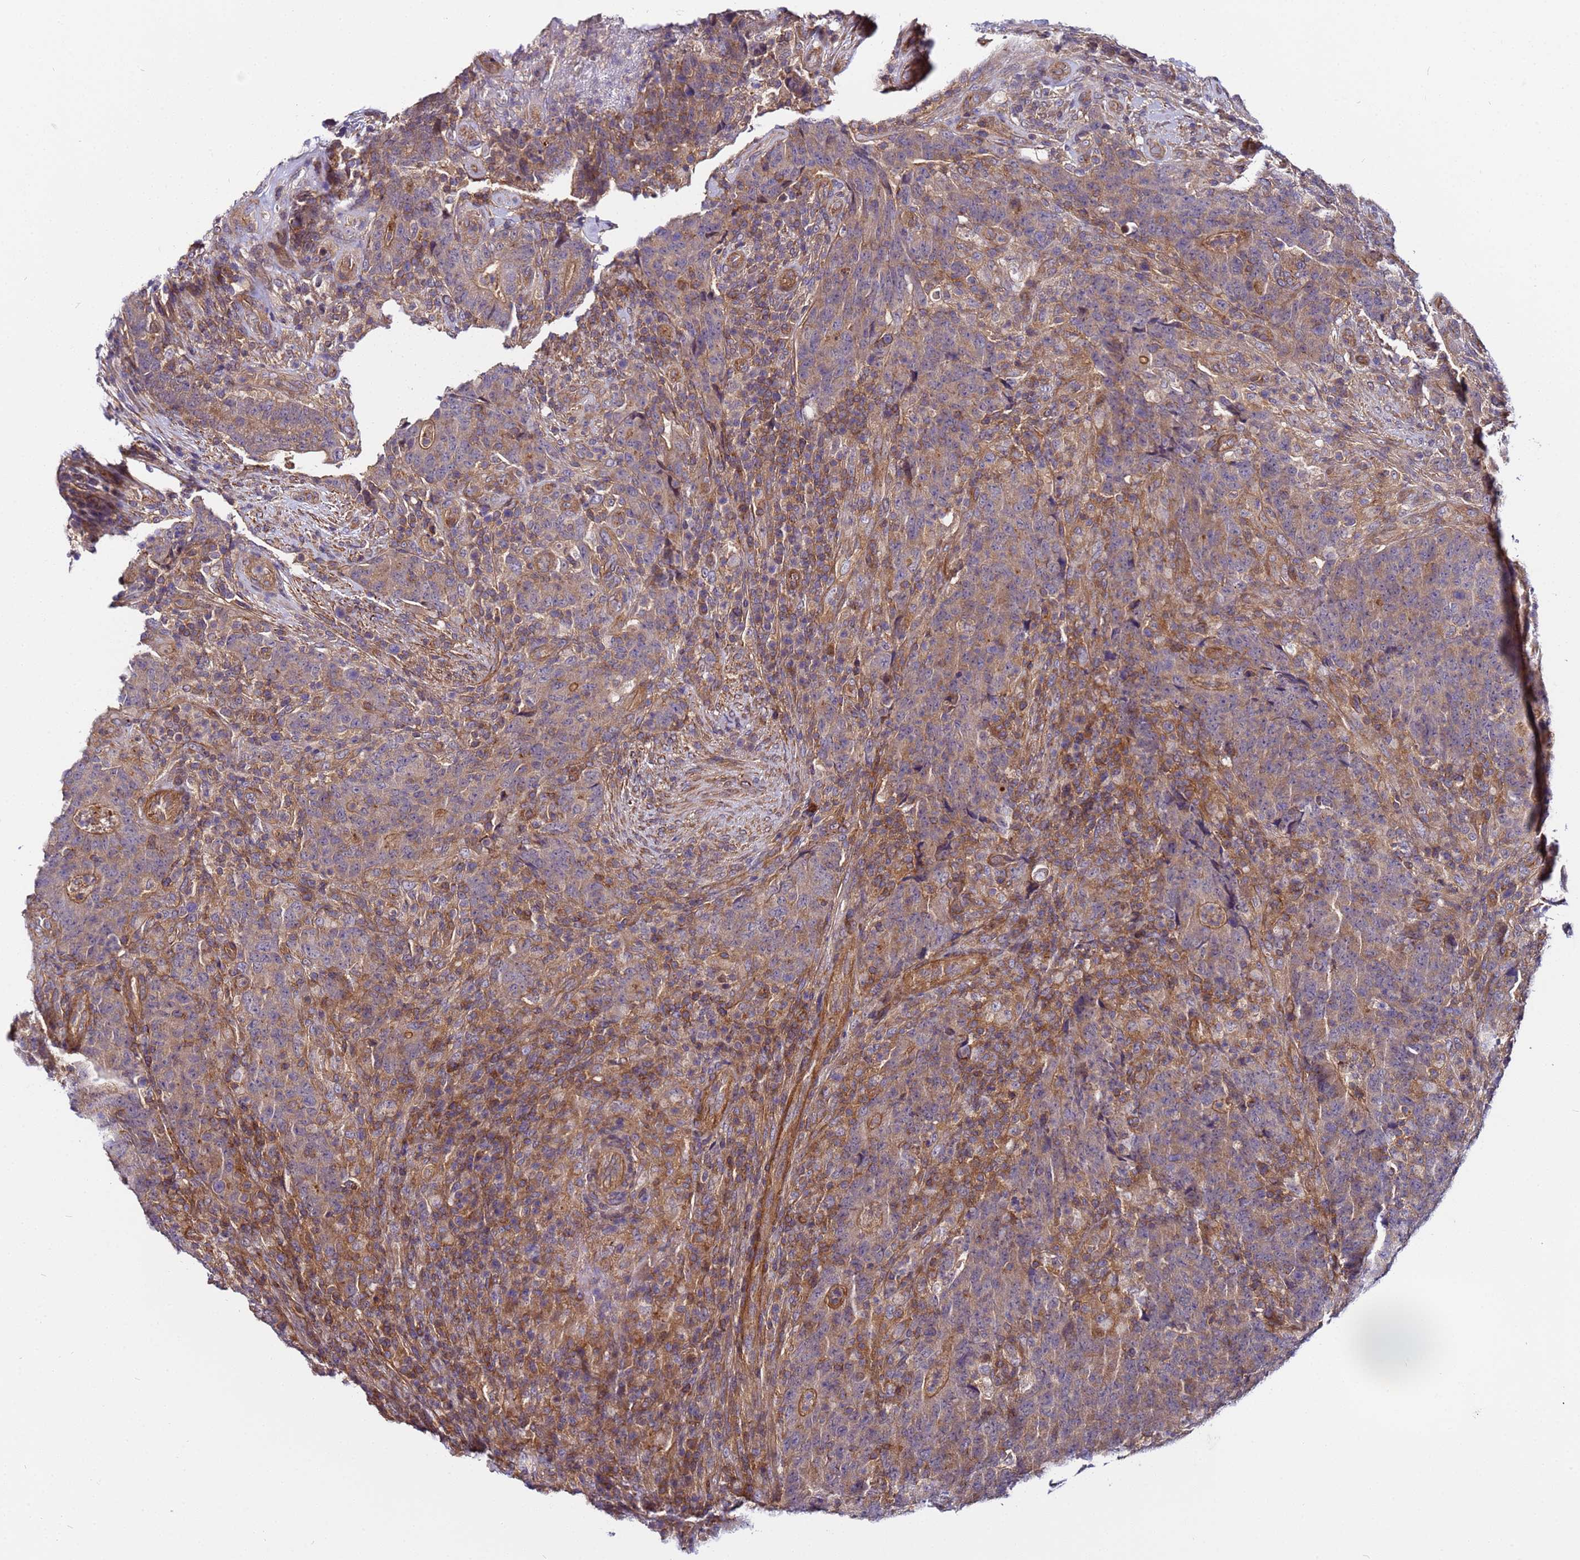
{"staining": {"intensity": "weak", "quantity": "25%-75%", "location": "cytoplasmic/membranous"}, "tissue": "colorectal cancer", "cell_type": "Tumor cells", "image_type": "cancer", "snomed": [{"axis": "morphology", "description": "Adenocarcinoma, NOS"}, {"axis": "topography", "description": "Colon"}], "caption": "Tumor cells reveal low levels of weak cytoplasmic/membranous staining in approximately 25%-75% of cells in human colorectal cancer (adenocarcinoma).", "gene": "STK38", "patient": {"sex": "female", "age": 75}}